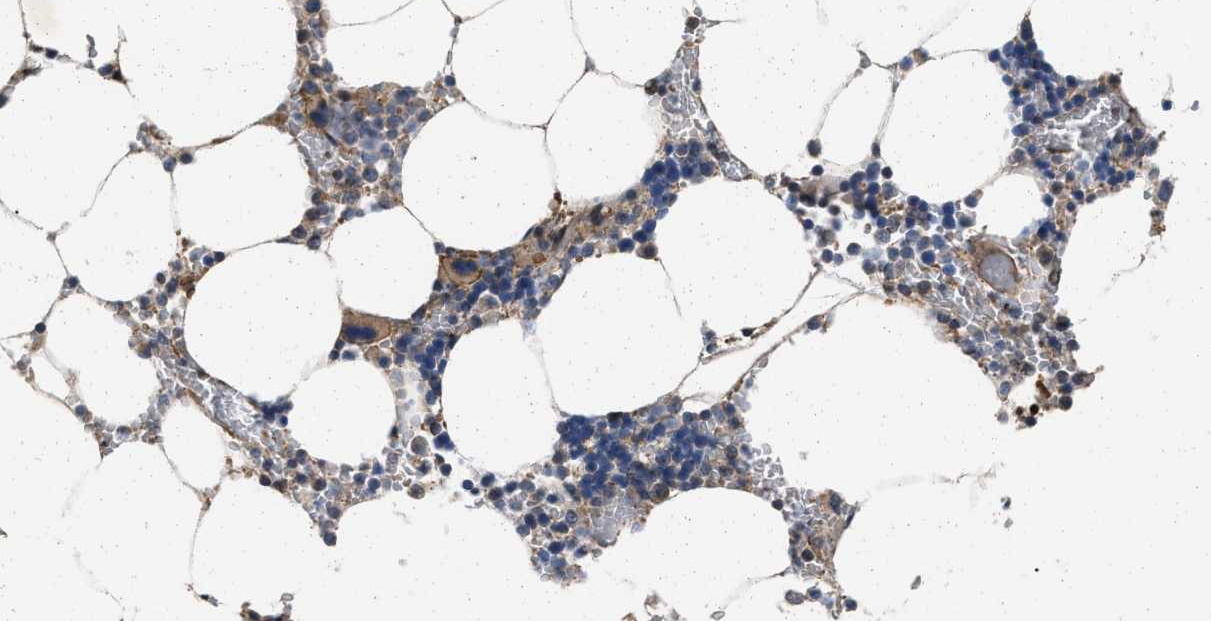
{"staining": {"intensity": "moderate", "quantity": "25%-75%", "location": "cytoplasmic/membranous"}, "tissue": "bone marrow", "cell_type": "Hematopoietic cells", "image_type": "normal", "snomed": [{"axis": "morphology", "description": "Normal tissue, NOS"}, {"axis": "topography", "description": "Bone marrow"}], "caption": "Immunohistochemical staining of benign human bone marrow reveals moderate cytoplasmic/membranous protein positivity in about 25%-75% of hematopoietic cells. (DAB (3,3'-diaminobenzidine) = brown stain, brightfield microscopy at high magnification).", "gene": "PRDM14", "patient": {"sex": "male", "age": 70}}